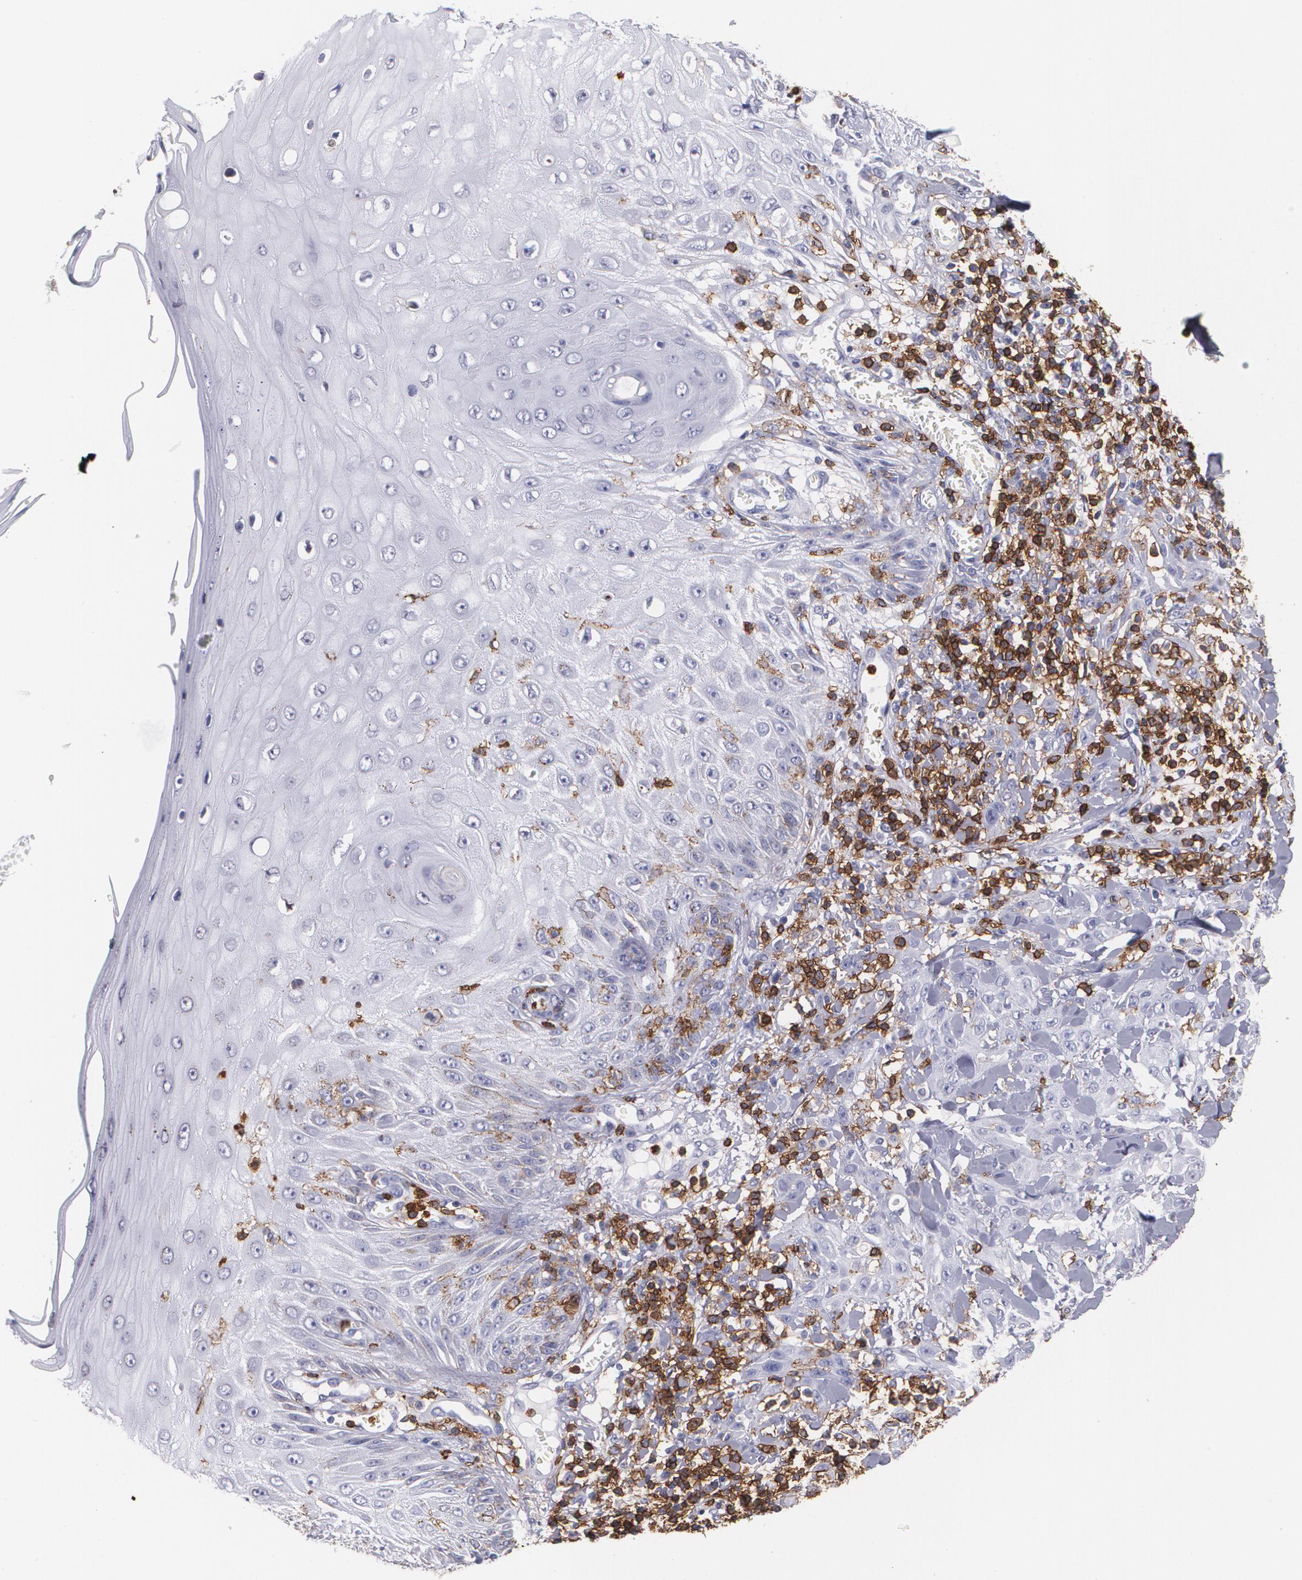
{"staining": {"intensity": "negative", "quantity": "none", "location": "none"}, "tissue": "skin cancer", "cell_type": "Tumor cells", "image_type": "cancer", "snomed": [{"axis": "morphology", "description": "Squamous cell carcinoma, NOS"}, {"axis": "topography", "description": "Skin"}], "caption": "The micrograph displays no staining of tumor cells in squamous cell carcinoma (skin).", "gene": "PTPRC", "patient": {"sex": "male", "age": 24}}